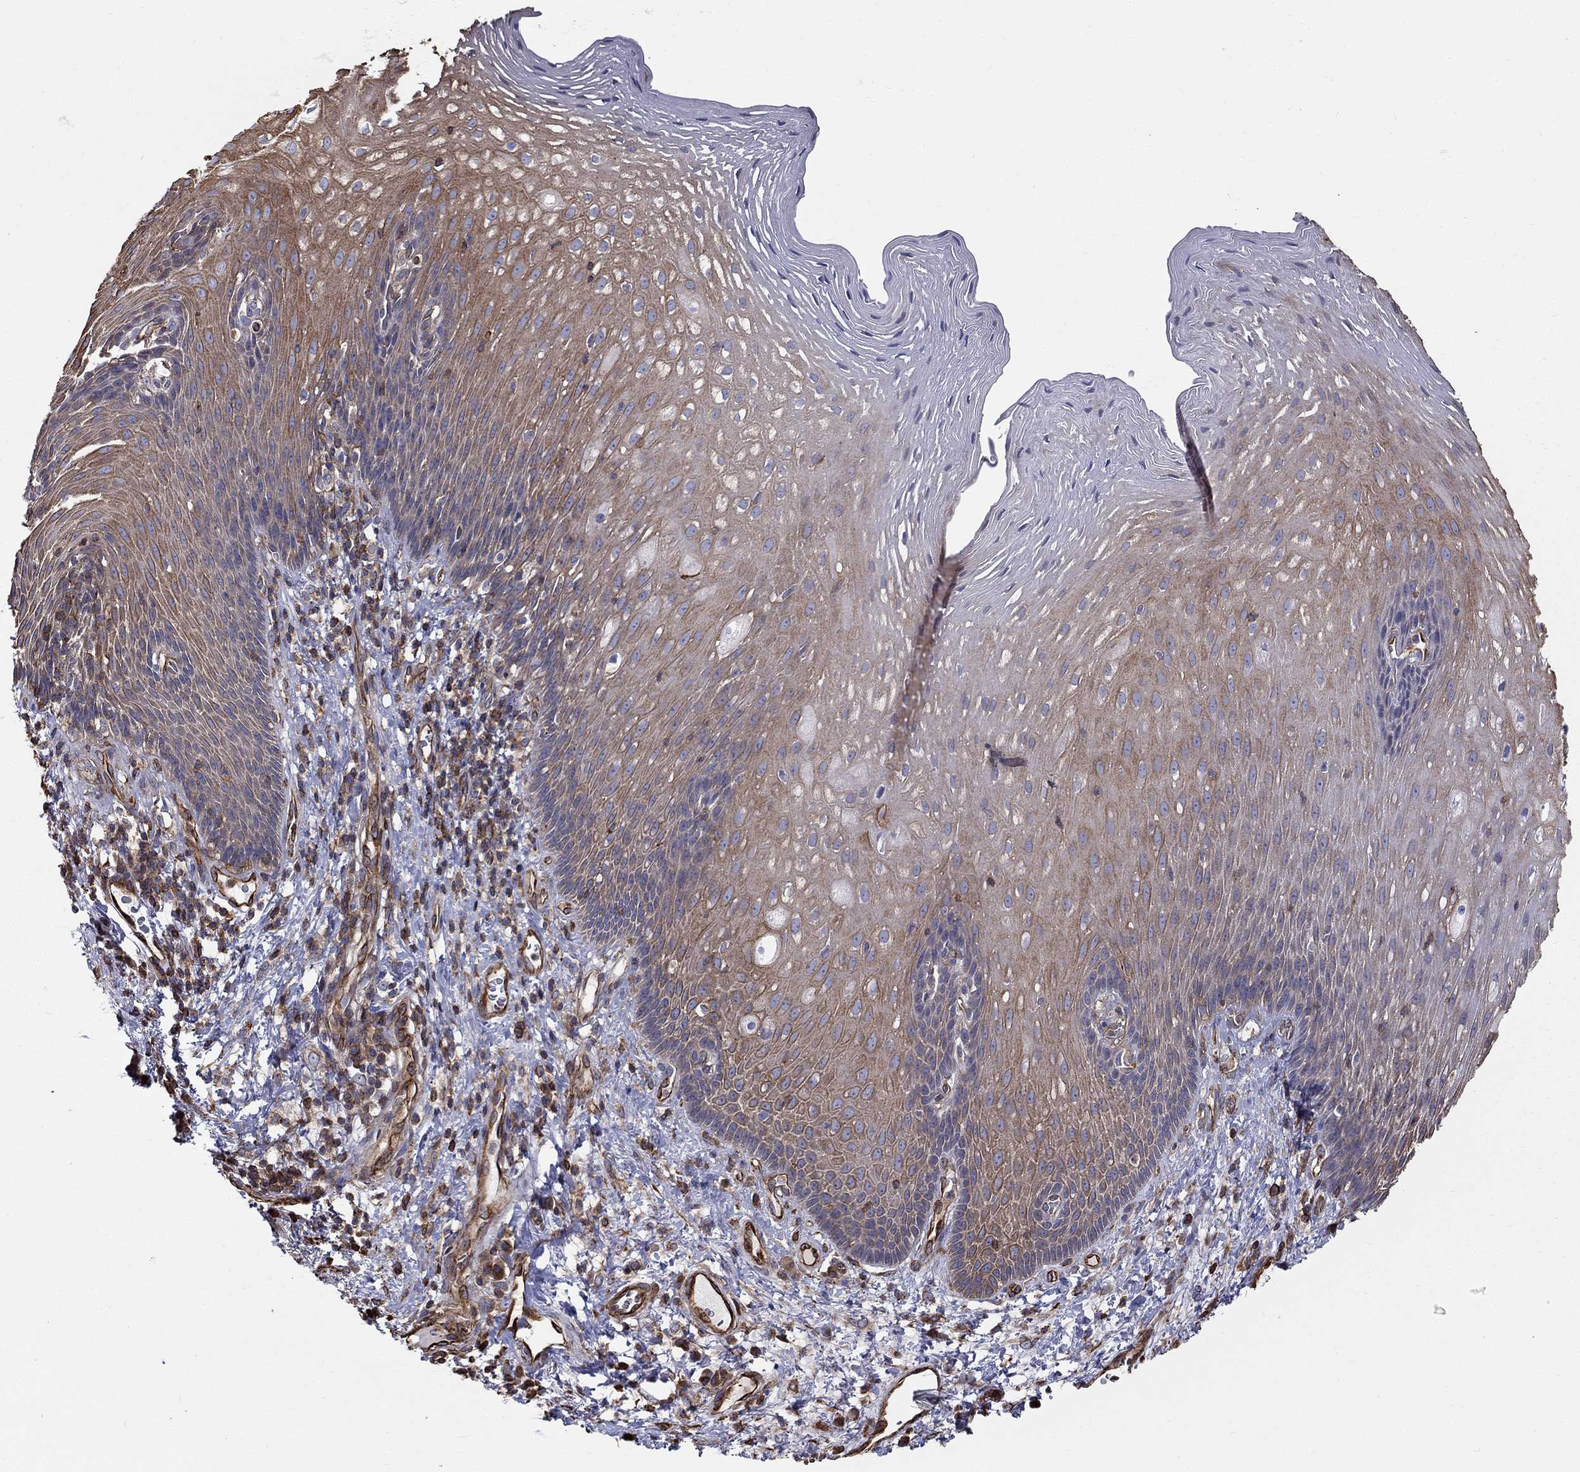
{"staining": {"intensity": "moderate", "quantity": ">75%", "location": "cytoplasmic/membranous"}, "tissue": "esophagus", "cell_type": "Squamous epithelial cells", "image_type": "normal", "snomed": [{"axis": "morphology", "description": "Normal tissue, NOS"}, {"axis": "topography", "description": "Esophagus"}], "caption": "This is an image of immunohistochemistry staining of benign esophagus, which shows moderate staining in the cytoplasmic/membranous of squamous epithelial cells.", "gene": "NPHP1", "patient": {"sex": "male", "age": 76}}